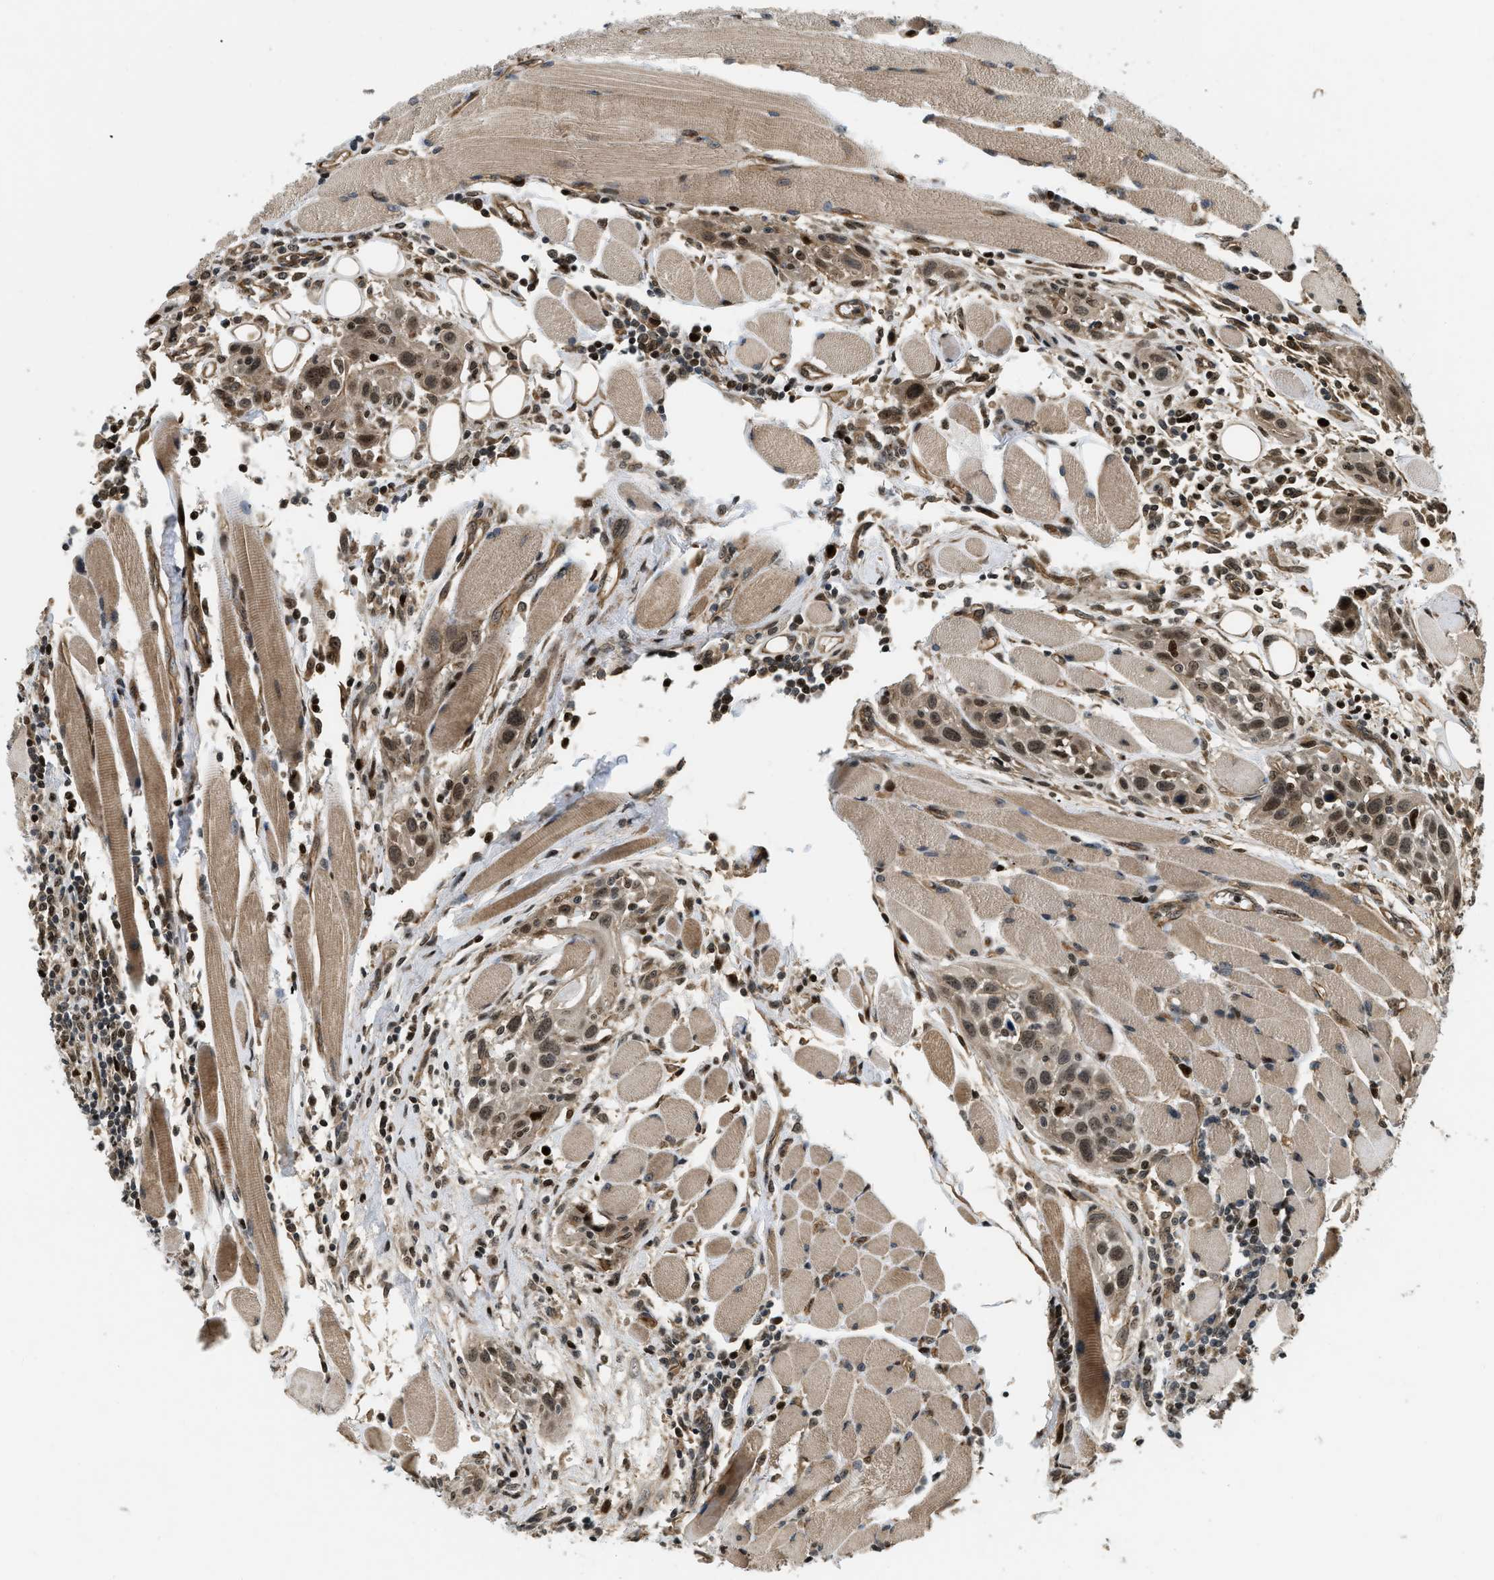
{"staining": {"intensity": "moderate", "quantity": ">75%", "location": "nuclear"}, "tissue": "head and neck cancer", "cell_type": "Tumor cells", "image_type": "cancer", "snomed": [{"axis": "morphology", "description": "Squamous cell carcinoma, NOS"}, {"axis": "topography", "description": "Oral tissue"}, {"axis": "topography", "description": "Head-Neck"}], "caption": "Head and neck cancer (squamous cell carcinoma) tissue shows moderate nuclear positivity in about >75% of tumor cells, visualized by immunohistochemistry.", "gene": "LTA4H", "patient": {"sex": "female", "age": 50}}